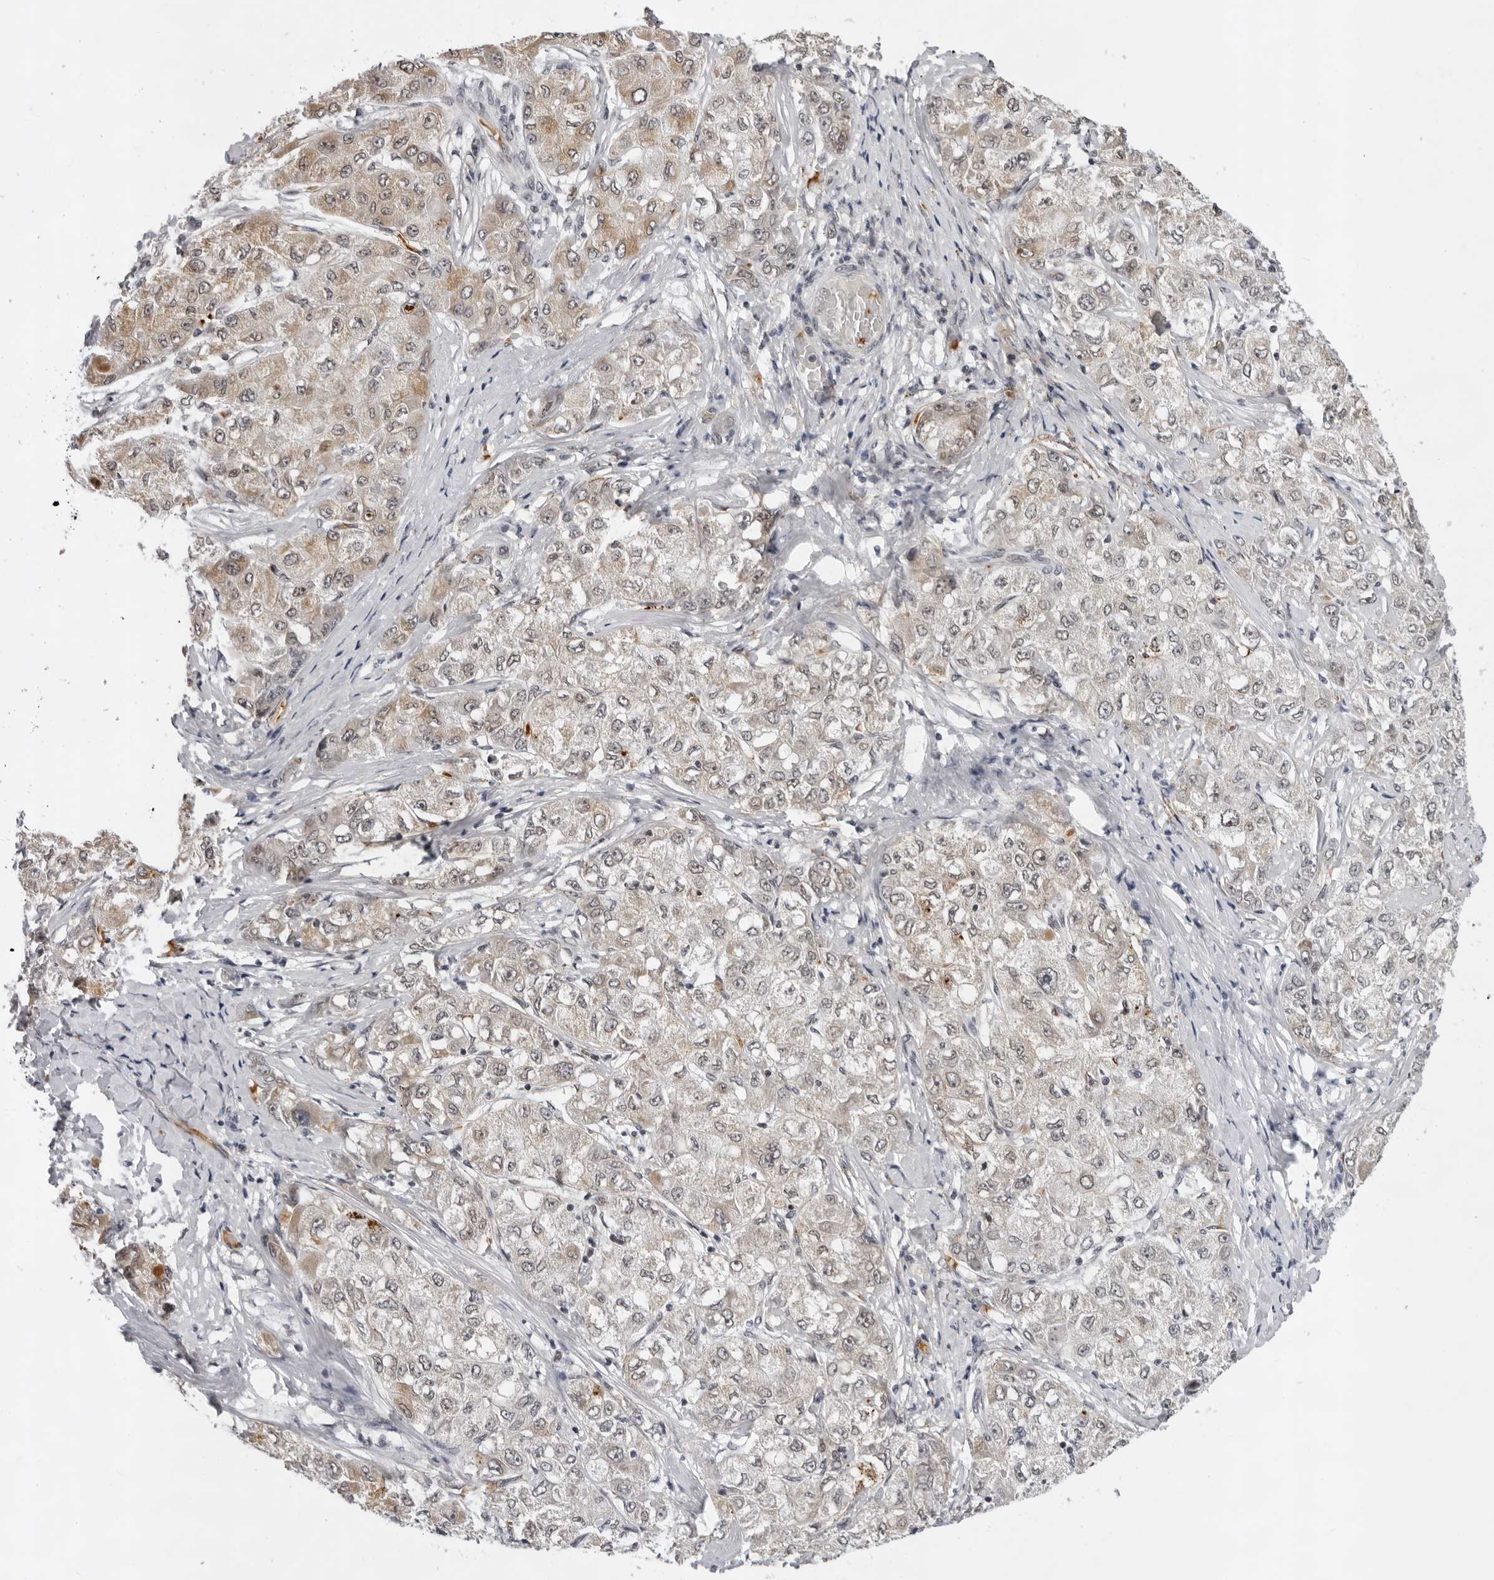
{"staining": {"intensity": "weak", "quantity": "25%-75%", "location": "cytoplasmic/membranous"}, "tissue": "liver cancer", "cell_type": "Tumor cells", "image_type": "cancer", "snomed": [{"axis": "morphology", "description": "Carcinoma, Hepatocellular, NOS"}, {"axis": "topography", "description": "Liver"}], "caption": "Human liver cancer (hepatocellular carcinoma) stained for a protein (brown) reveals weak cytoplasmic/membranous positive staining in about 25%-75% of tumor cells.", "gene": "USP1", "patient": {"sex": "male", "age": 80}}